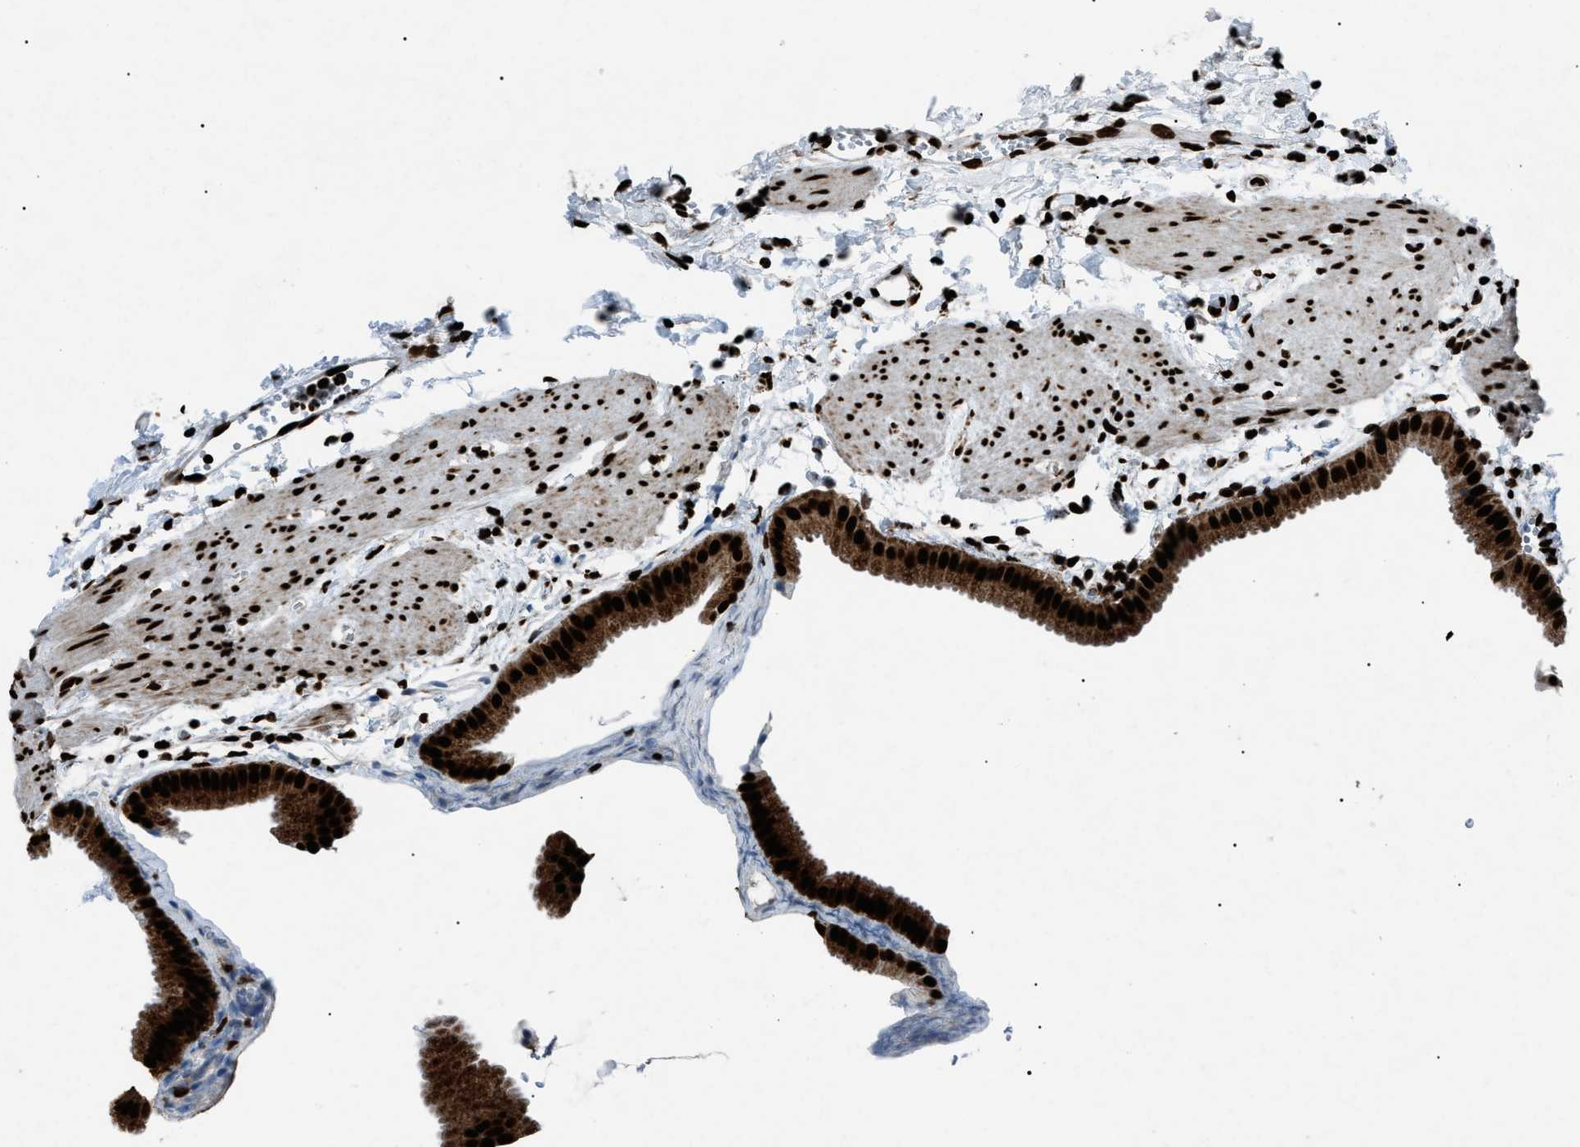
{"staining": {"intensity": "strong", "quantity": ">75%", "location": "cytoplasmic/membranous,nuclear"}, "tissue": "gallbladder", "cell_type": "Glandular cells", "image_type": "normal", "snomed": [{"axis": "morphology", "description": "Normal tissue, NOS"}, {"axis": "topography", "description": "Gallbladder"}], "caption": "About >75% of glandular cells in unremarkable gallbladder show strong cytoplasmic/membranous,nuclear protein positivity as visualized by brown immunohistochemical staining.", "gene": "HNRNPK", "patient": {"sex": "female", "age": 64}}